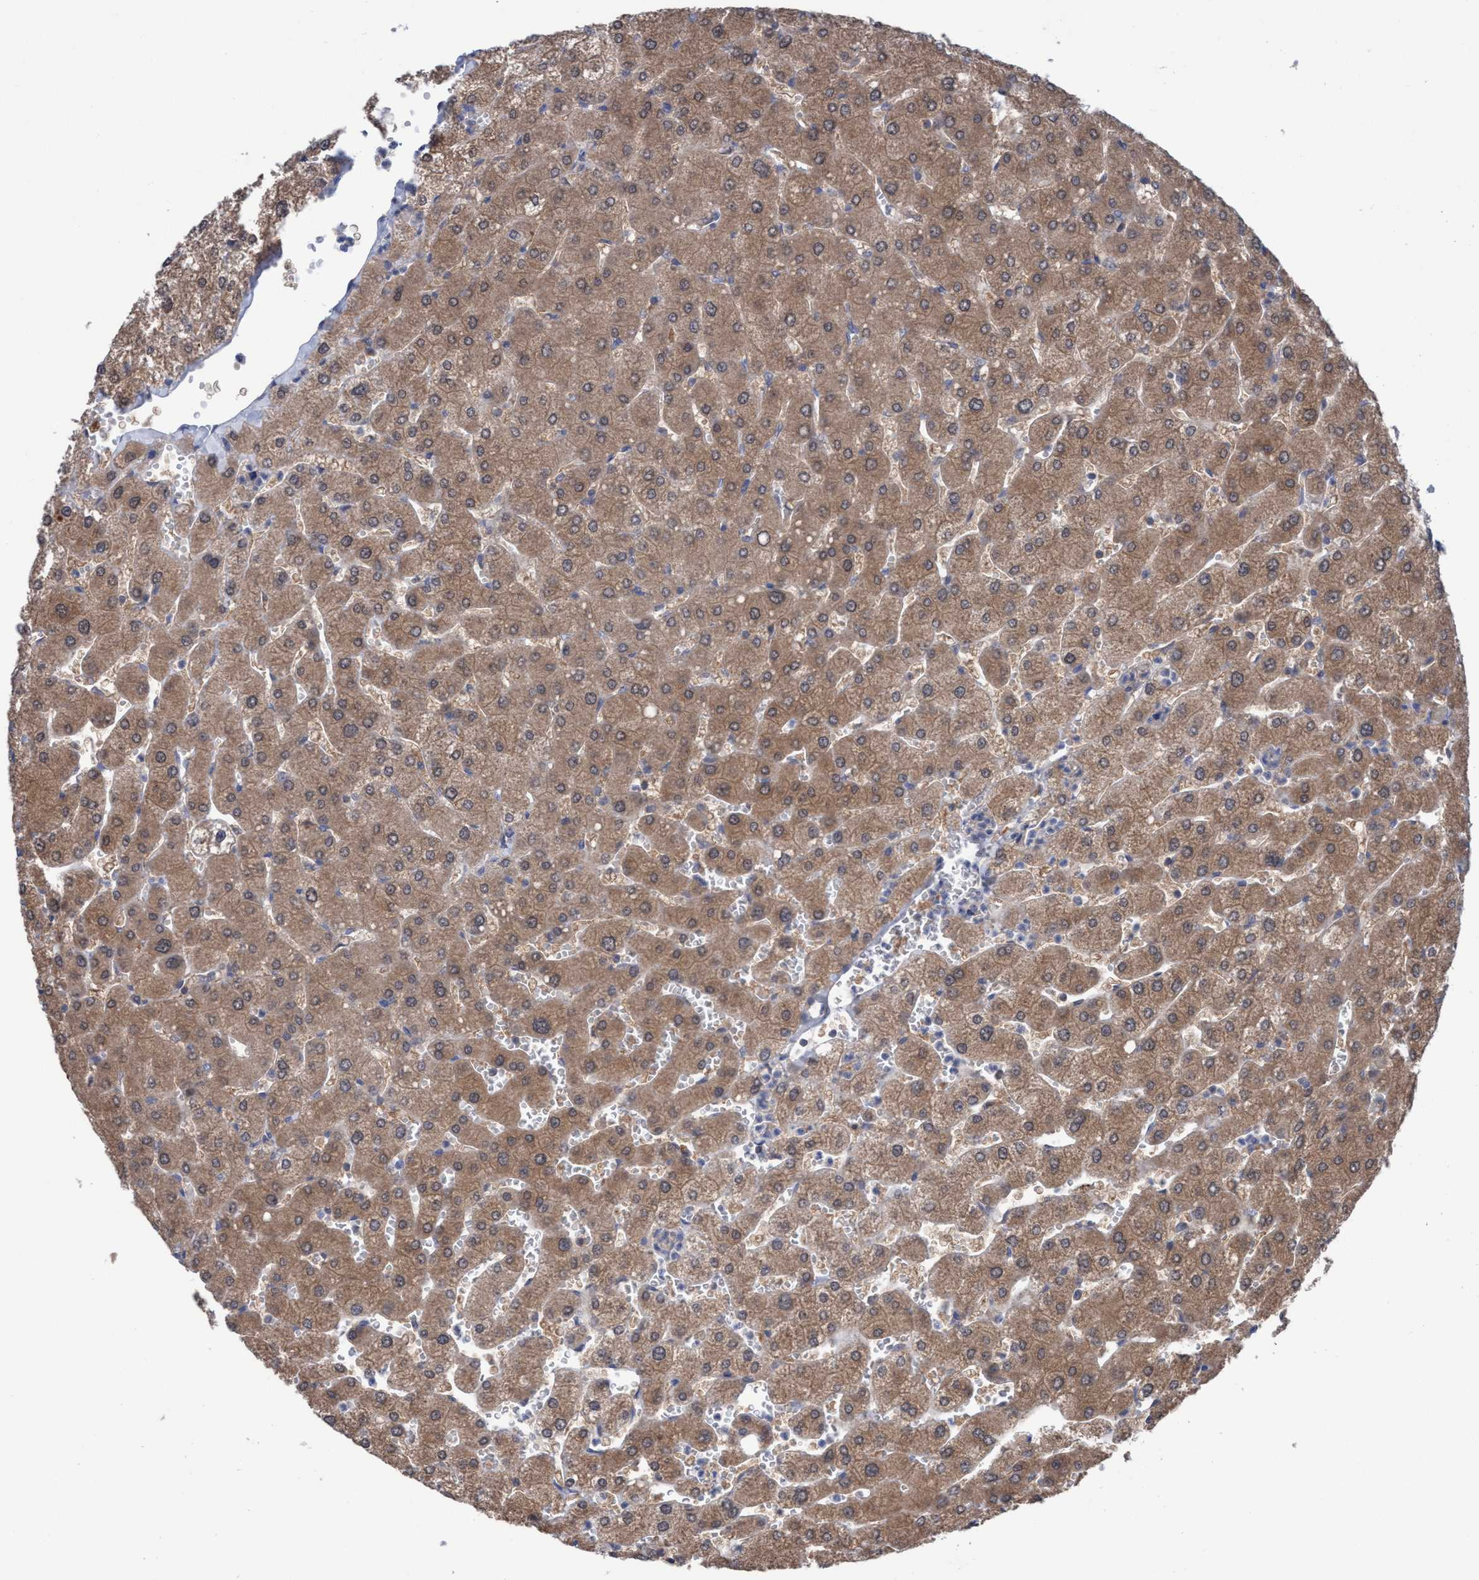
{"staining": {"intensity": "moderate", "quantity": ">75%", "location": "cytoplasmic/membranous"}, "tissue": "liver", "cell_type": "Cholangiocytes", "image_type": "normal", "snomed": [{"axis": "morphology", "description": "Normal tissue, NOS"}, {"axis": "topography", "description": "Liver"}], "caption": "About >75% of cholangiocytes in benign human liver demonstrate moderate cytoplasmic/membranous protein staining as visualized by brown immunohistochemical staining.", "gene": "GLOD4", "patient": {"sex": "male", "age": 55}}